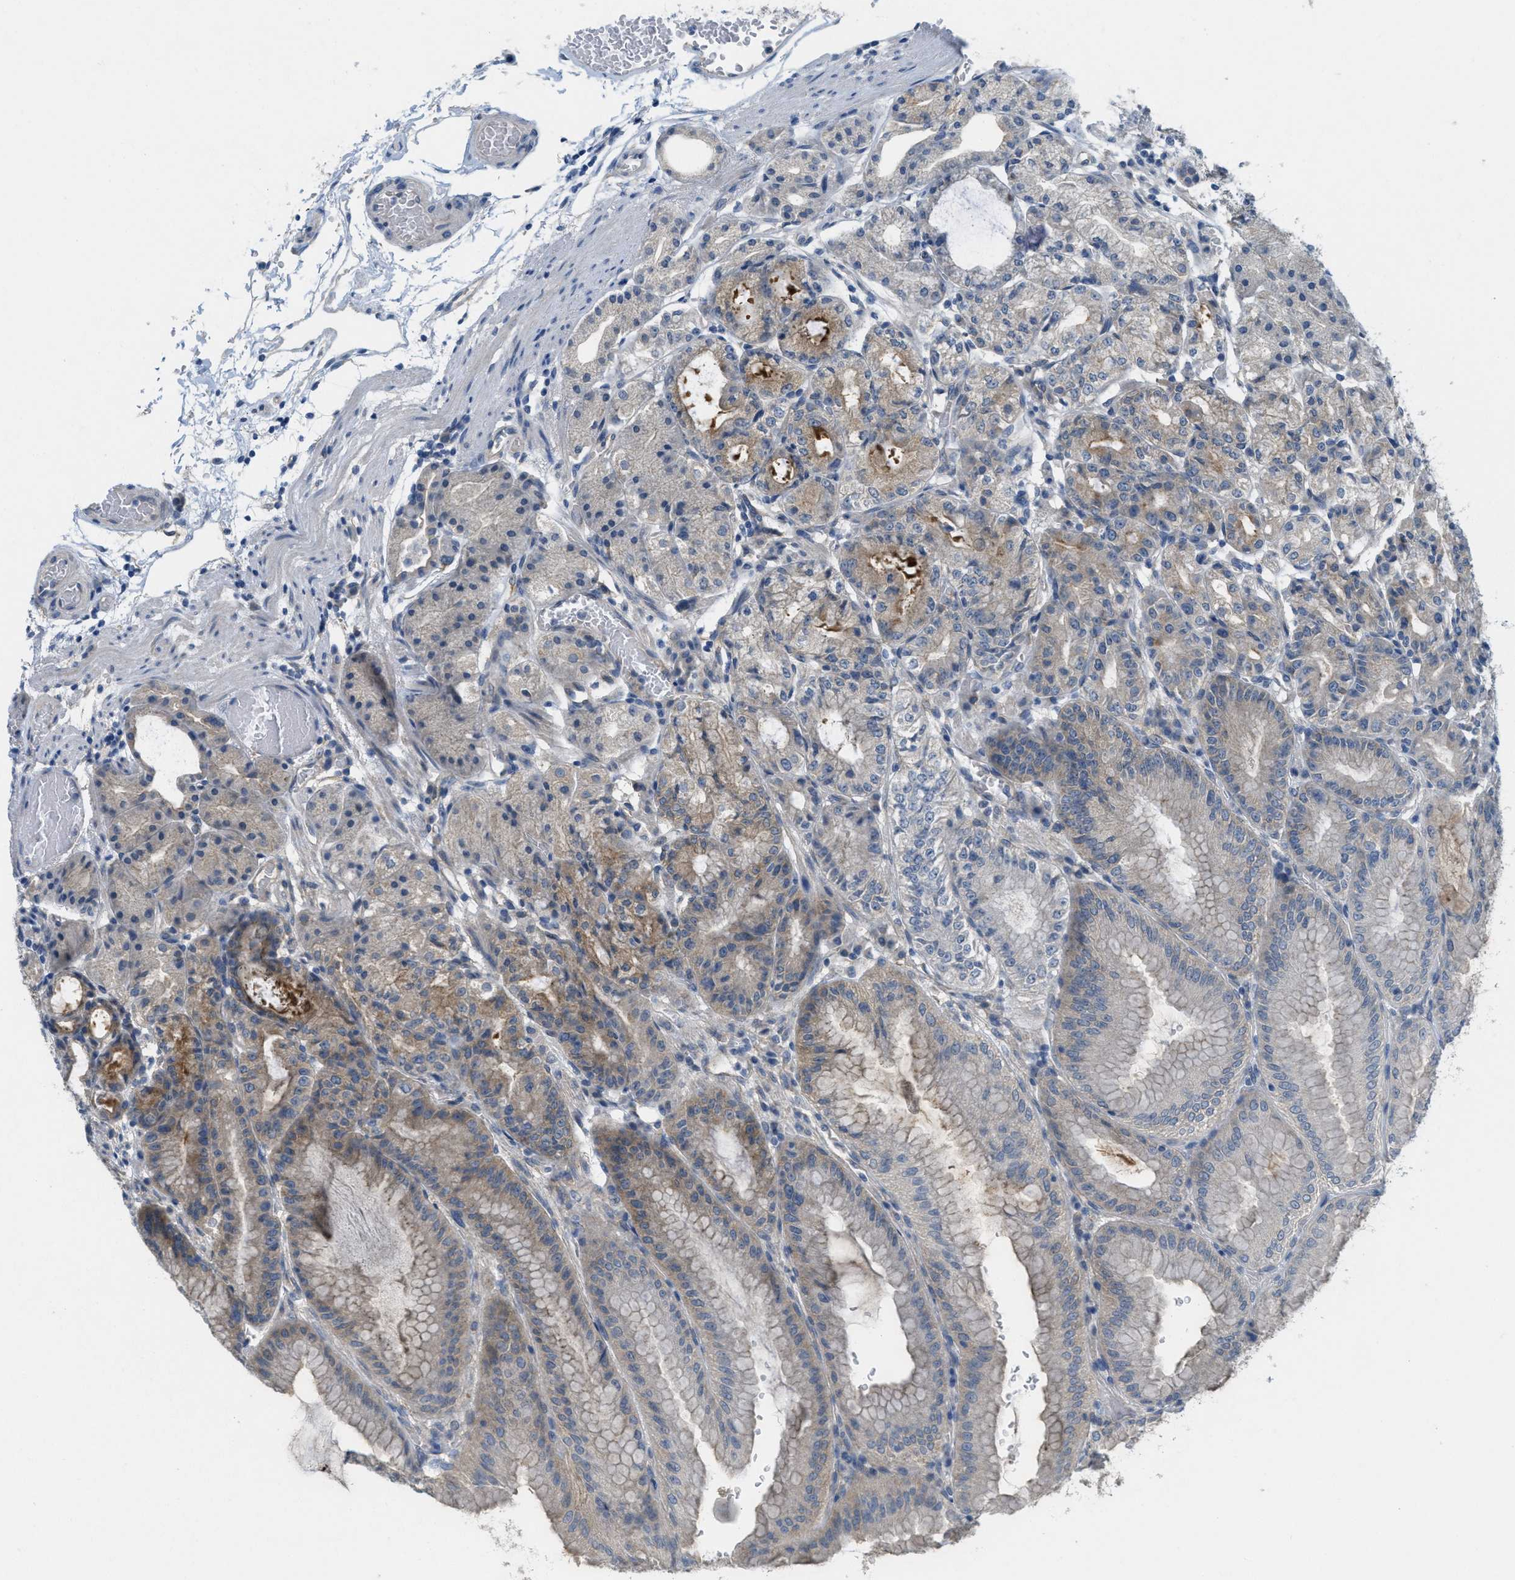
{"staining": {"intensity": "moderate", "quantity": "<25%", "location": "cytoplasmic/membranous"}, "tissue": "stomach", "cell_type": "Glandular cells", "image_type": "normal", "snomed": [{"axis": "morphology", "description": "Normal tissue, NOS"}, {"axis": "topography", "description": "Stomach, lower"}], "caption": "Moderate cytoplasmic/membranous protein expression is seen in approximately <25% of glandular cells in stomach. The protein of interest is shown in brown color, while the nuclei are stained blue.", "gene": "ZFYVE9", "patient": {"sex": "male", "age": 71}}